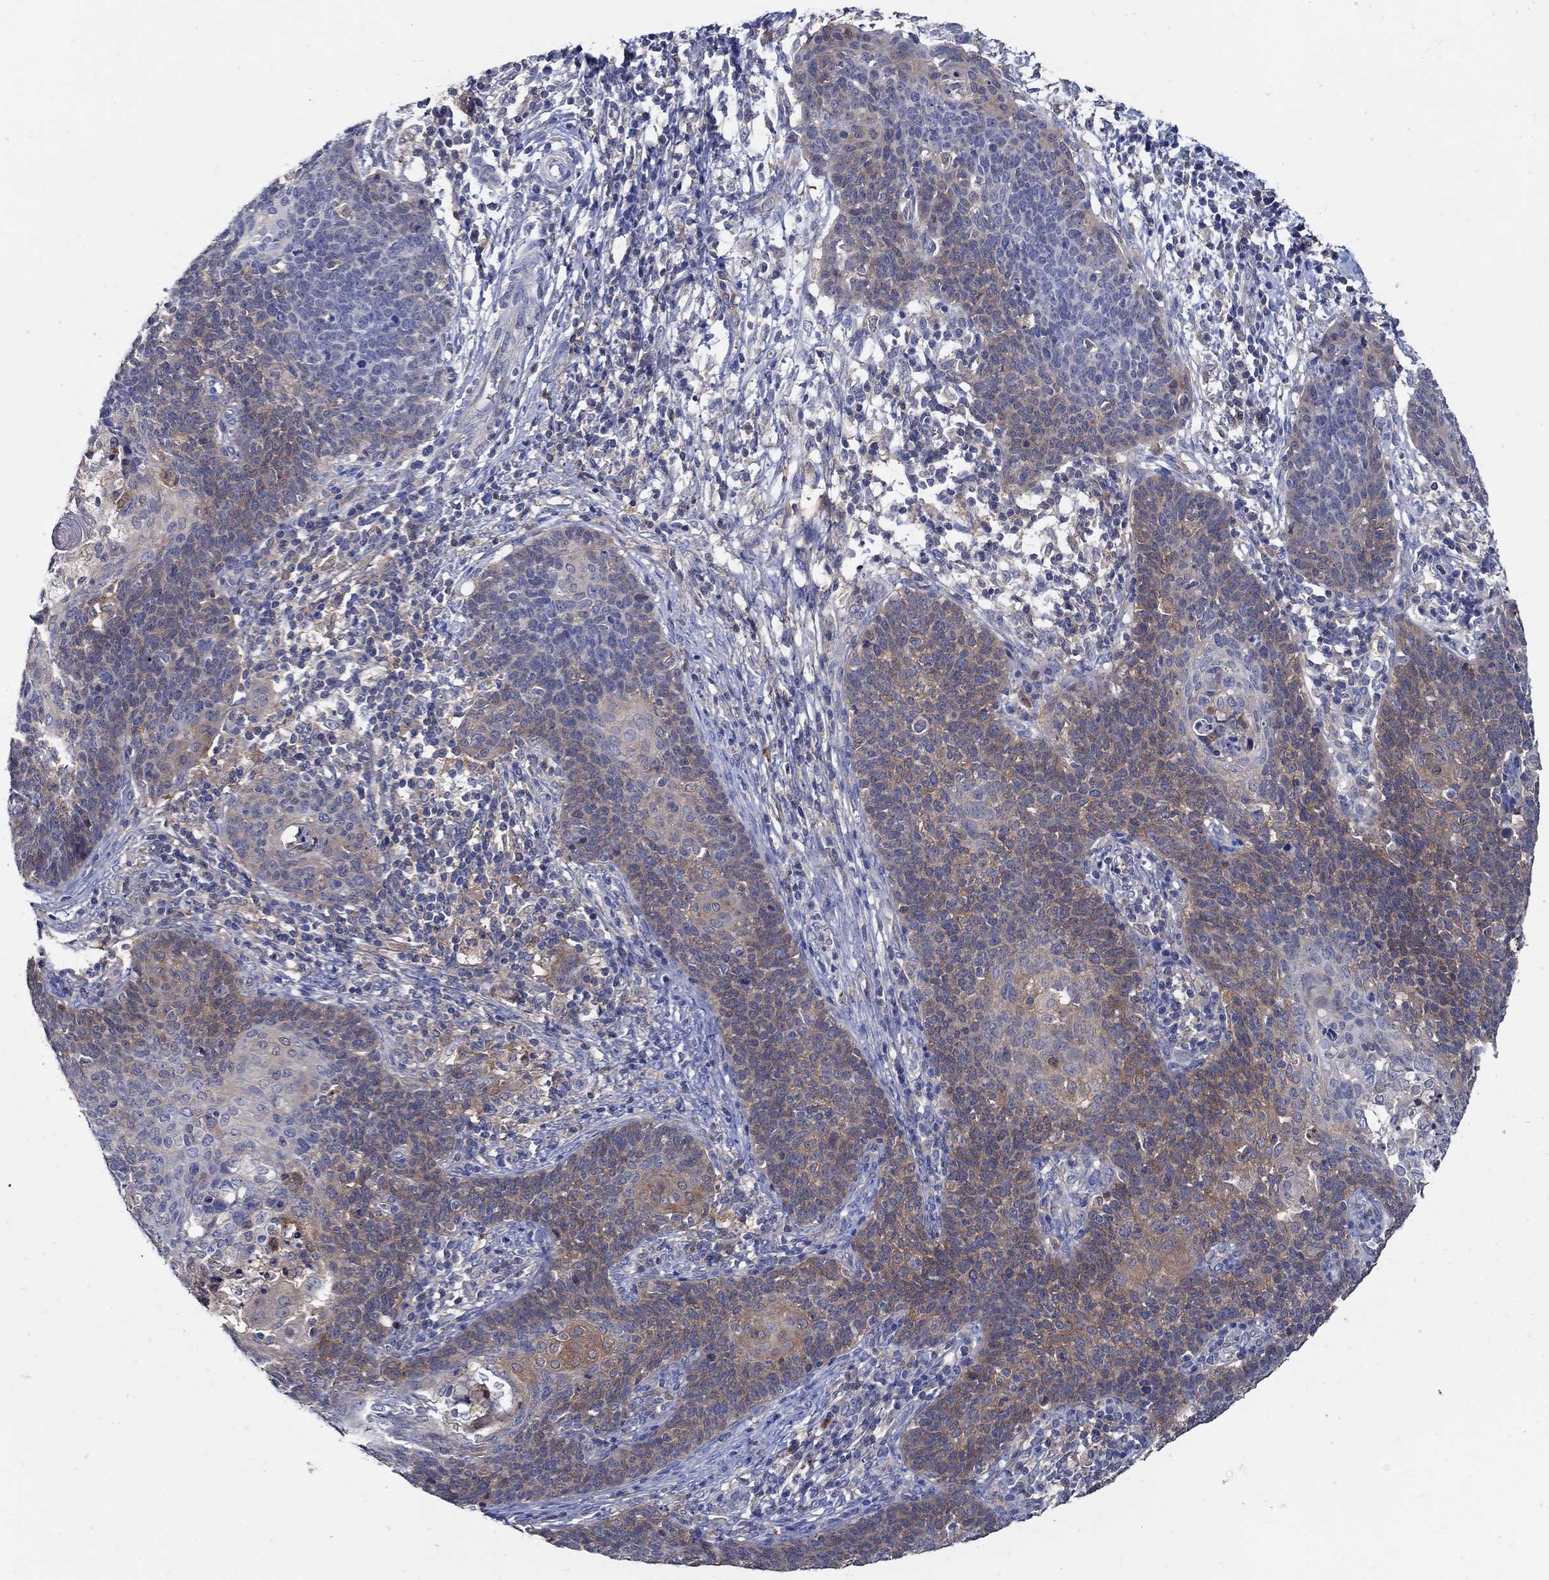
{"staining": {"intensity": "moderate", "quantity": "<25%", "location": "cytoplasmic/membranous"}, "tissue": "cervical cancer", "cell_type": "Tumor cells", "image_type": "cancer", "snomed": [{"axis": "morphology", "description": "Squamous cell carcinoma, NOS"}, {"axis": "topography", "description": "Cervix"}], "caption": "Moderate cytoplasmic/membranous expression is appreciated in approximately <25% of tumor cells in cervical cancer.", "gene": "MTHFR", "patient": {"sex": "female", "age": 39}}